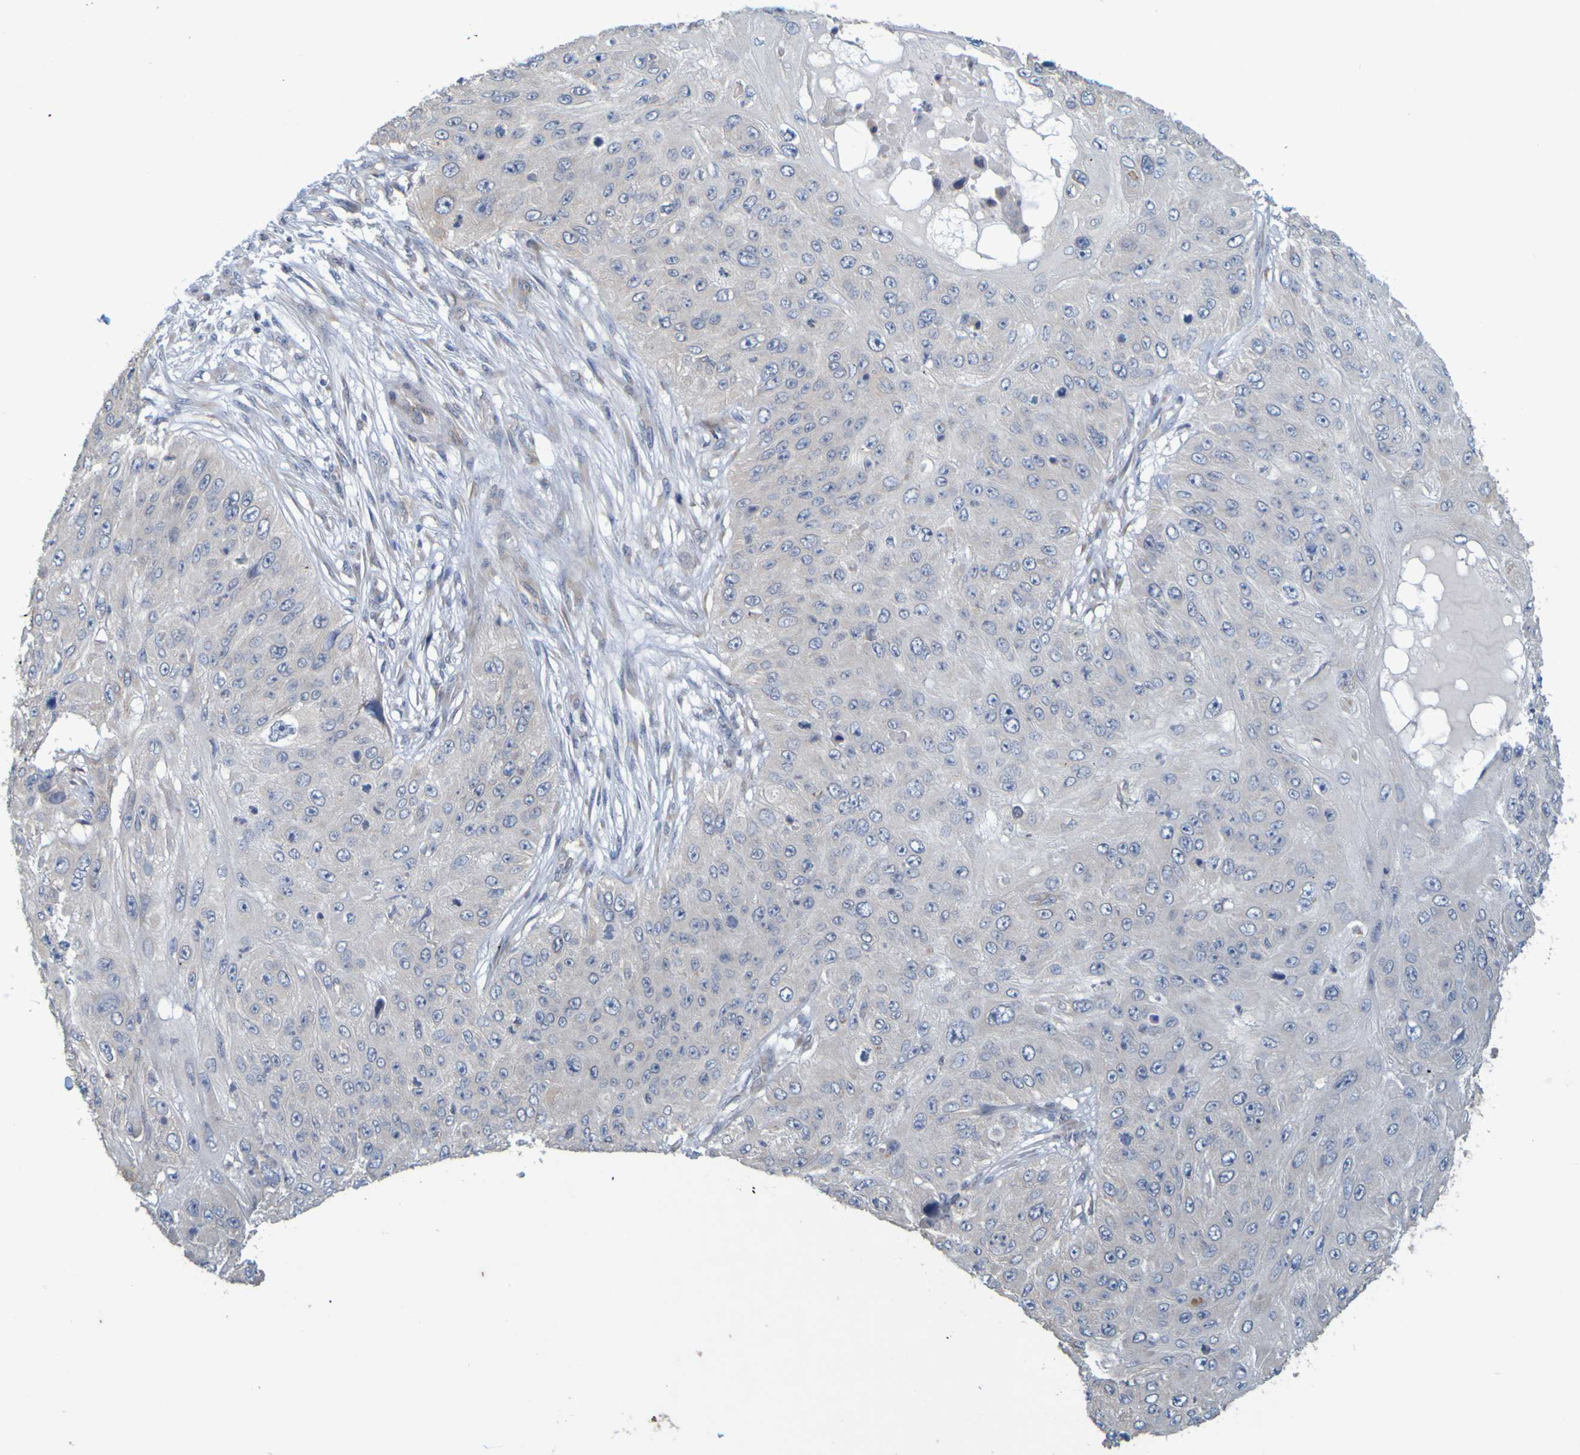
{"staining": {"intensity": "negative", "quantity": "none", "location": "none"}, "tissue": "skin cancer", "cell_type": "Tumor cells", "image_type": "cancer", "snomed": [{"axis": "morphology", "description": "Squamous cell carcinoma, NOS"}, {"axis": "topography", "description": "Skin"}], "caption": "An IHC photomicrograph of skin squamous cell carcinoma is shown. There is no staining in tumor cells of skin squamous cell carcinoma.", "gene": "MOGS", "patient": {"sex": "female", "age": 80}}